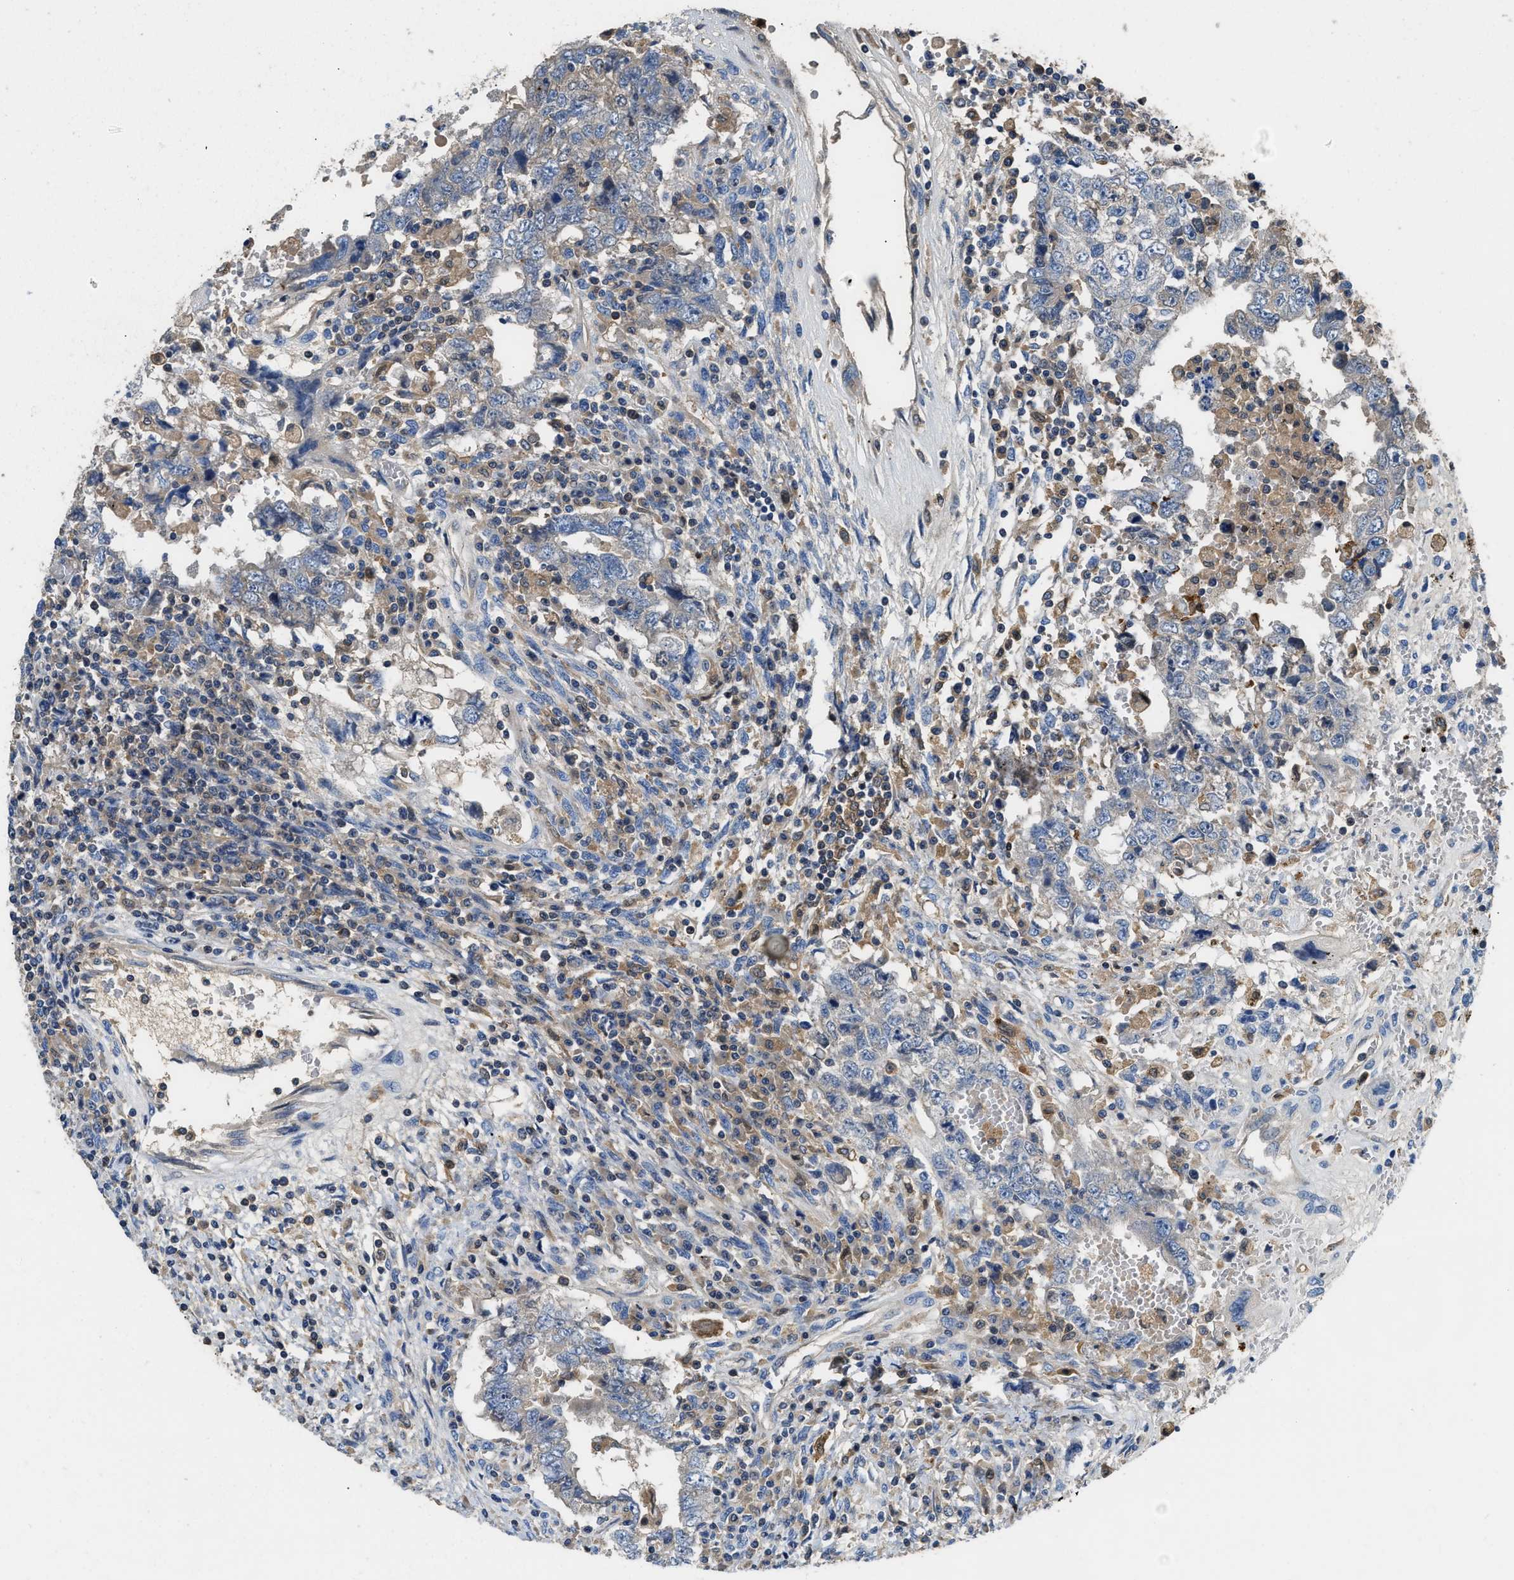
{"staining": {"intensity": "negative", "quantity": "none", "location": "none"}, "tissue": "testis cancer", "cell_type": "Tumor cells", "image_type": "cancer", "snomed": [{"axis": "morphology", "description": "Carcinoma, Embryonal, NOS"}, {"axis": "topography", "description": "Testis"}], "caption": "High power microscopy photomicrograph of an IHC image of testis cancer (embryonal carcinoma), revealing no significant expression in tumor cells.", "gene": "OSTF1", "patient": {"sex": "male", "age": 26}}